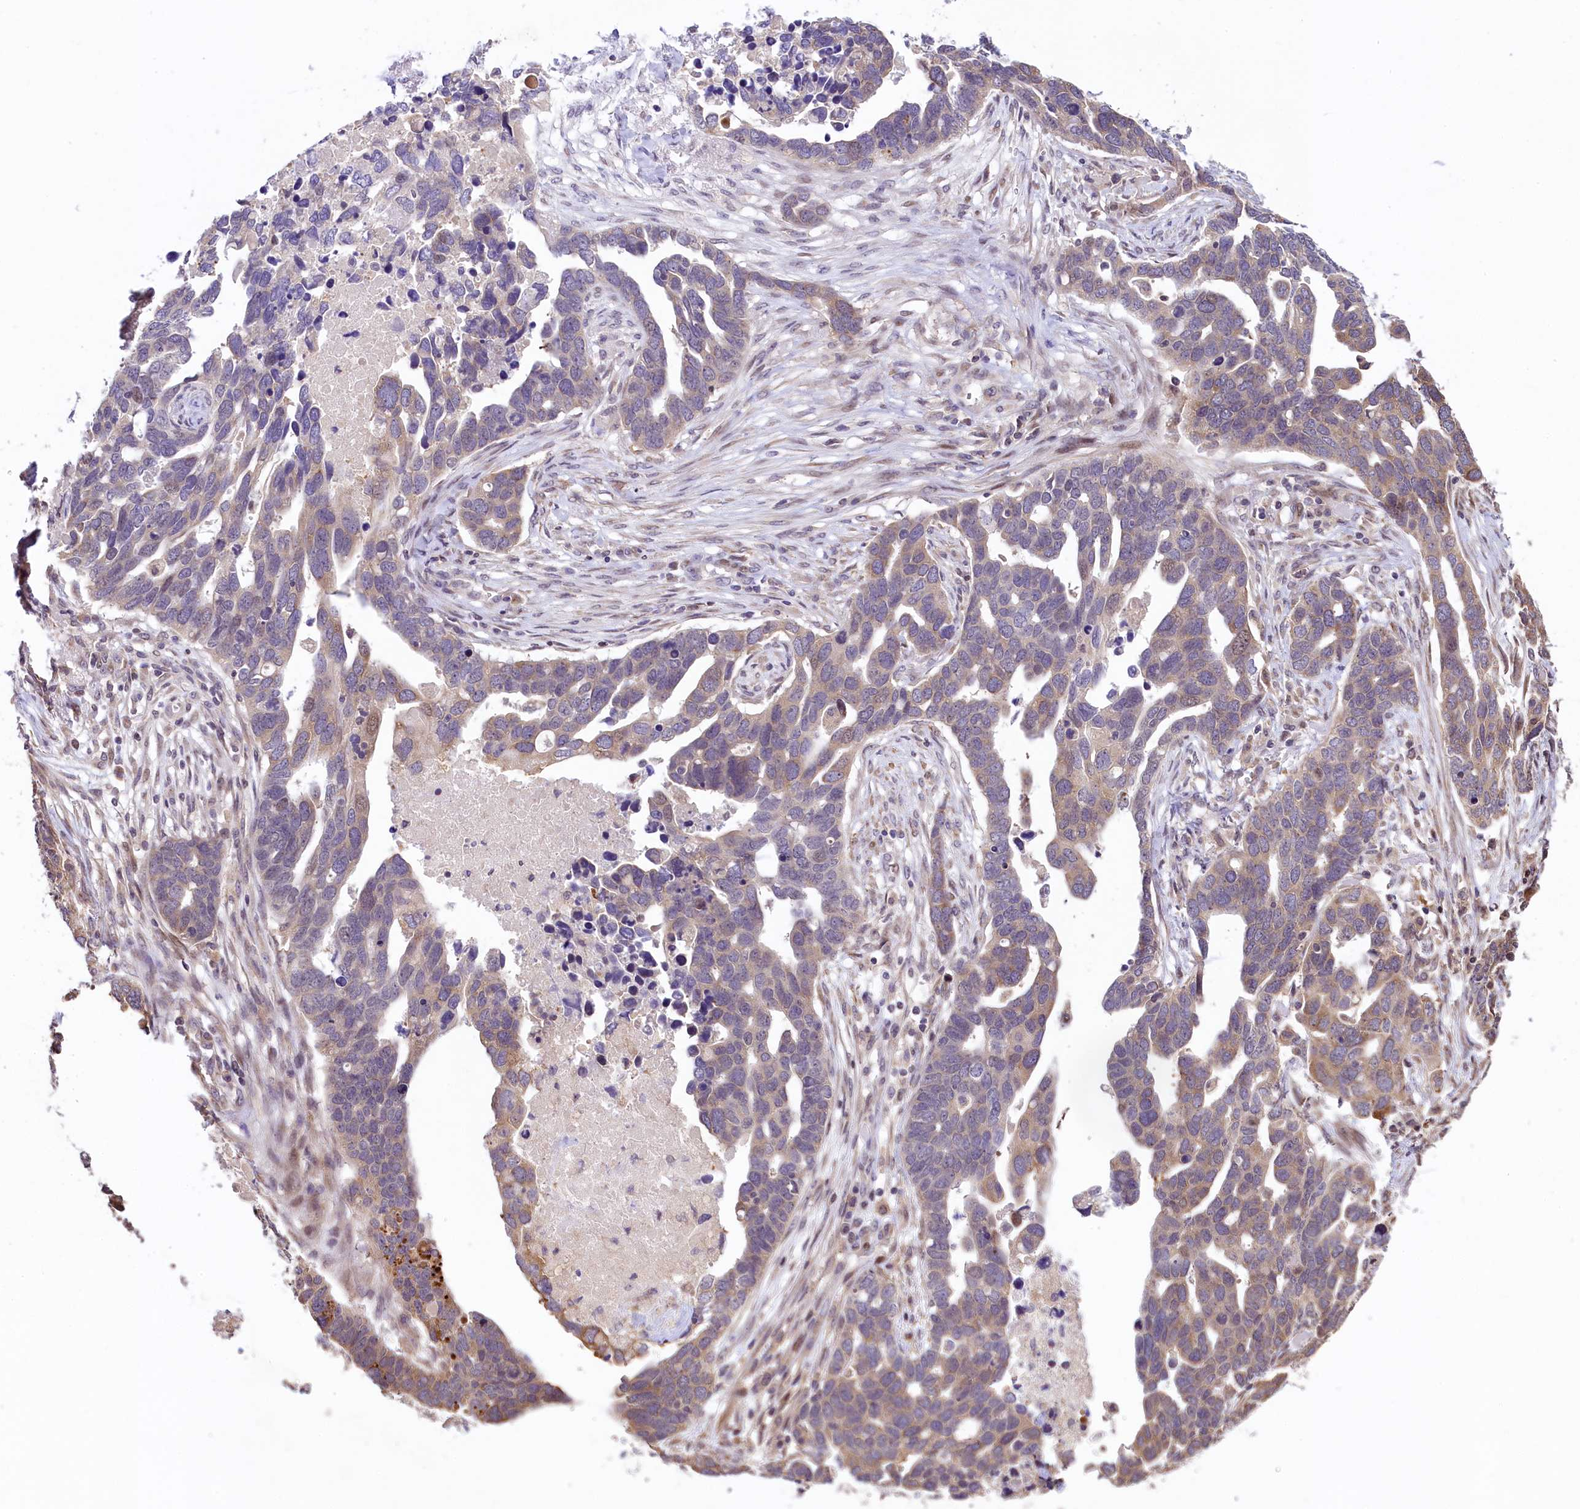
{"staining": {"intensity": "weak", "quantity": ">75%", "location": "cytoplasmic/membranous"}, "tissue": "ovarian cancer", "cell_type": "Tumor cells", "image_type": "cancer", "snomed": [{"axis": "morphology", "description": "Cystadenocarcinoma, serous, NOS"}, {"axis": "topography", "description": "Ovary"}], "caption": "Human ovarian cancer stained with a brown dye reveals weak cytoplasmic/membranous positive expression in about >75% of tumor cells.", "gene": "RBBP8", "patient": {"sex": "female", "age": 54}}